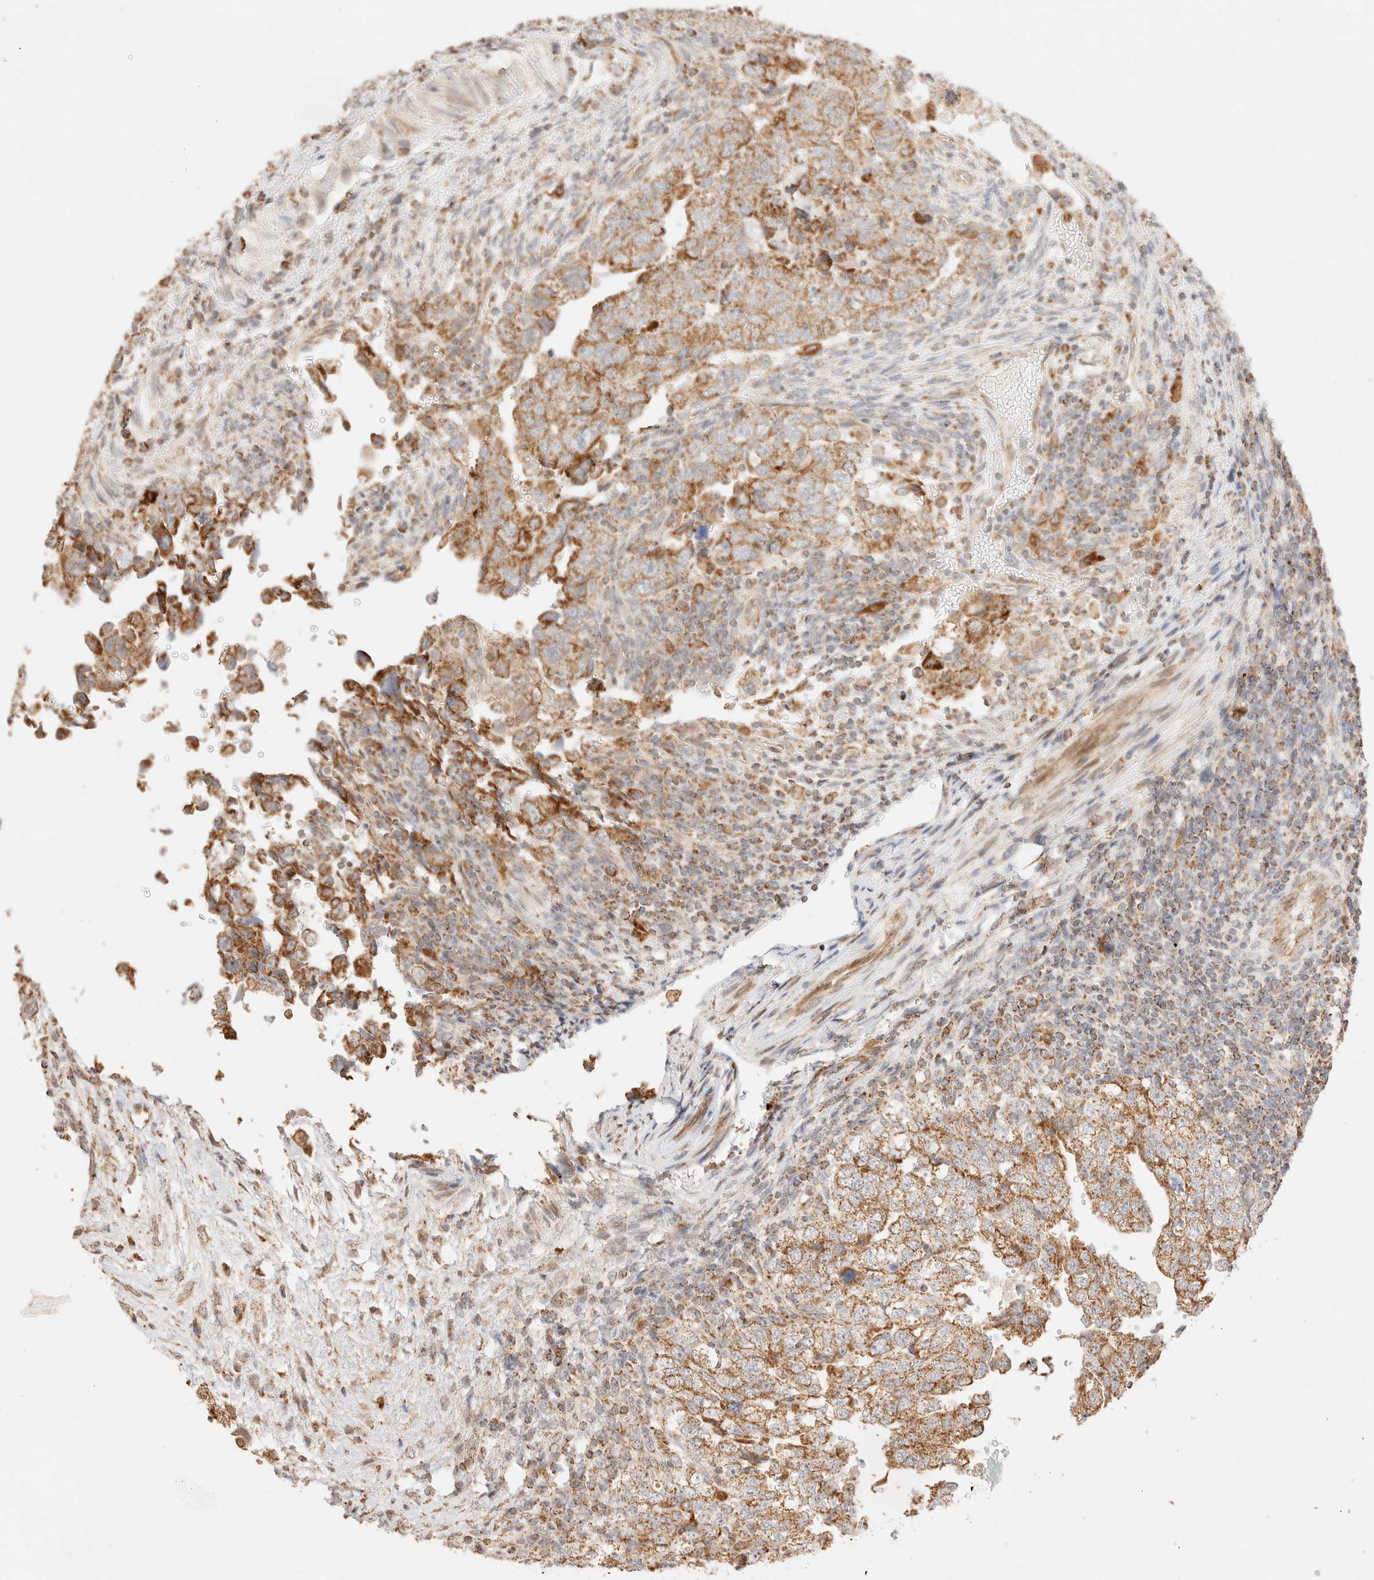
{"staining": {"intensity": "moderate", "quantity": ">75%", "location": "cytoplasmic/membranous"}, "tissue": "testis cancer", "cell_type": "Tumor cells", "image_type": "cancer", "snomed": [{"axis": "morphology", "description": "Normal tissue, NOS"}, {"axis": "morphology", "description": "Carcinoma, Embryonal, NOS"}, {"axis": "topography", "description": "Testis"}], "caption": "Immunohistochemical staining of embryonal carcinoma (testis) shows medium levels of moderate cytoplasmic/membranous protein staining in approximately >75% of tumor cells.", "gene": "TACO1", "patient": {"sex": "male", "age": 36}}